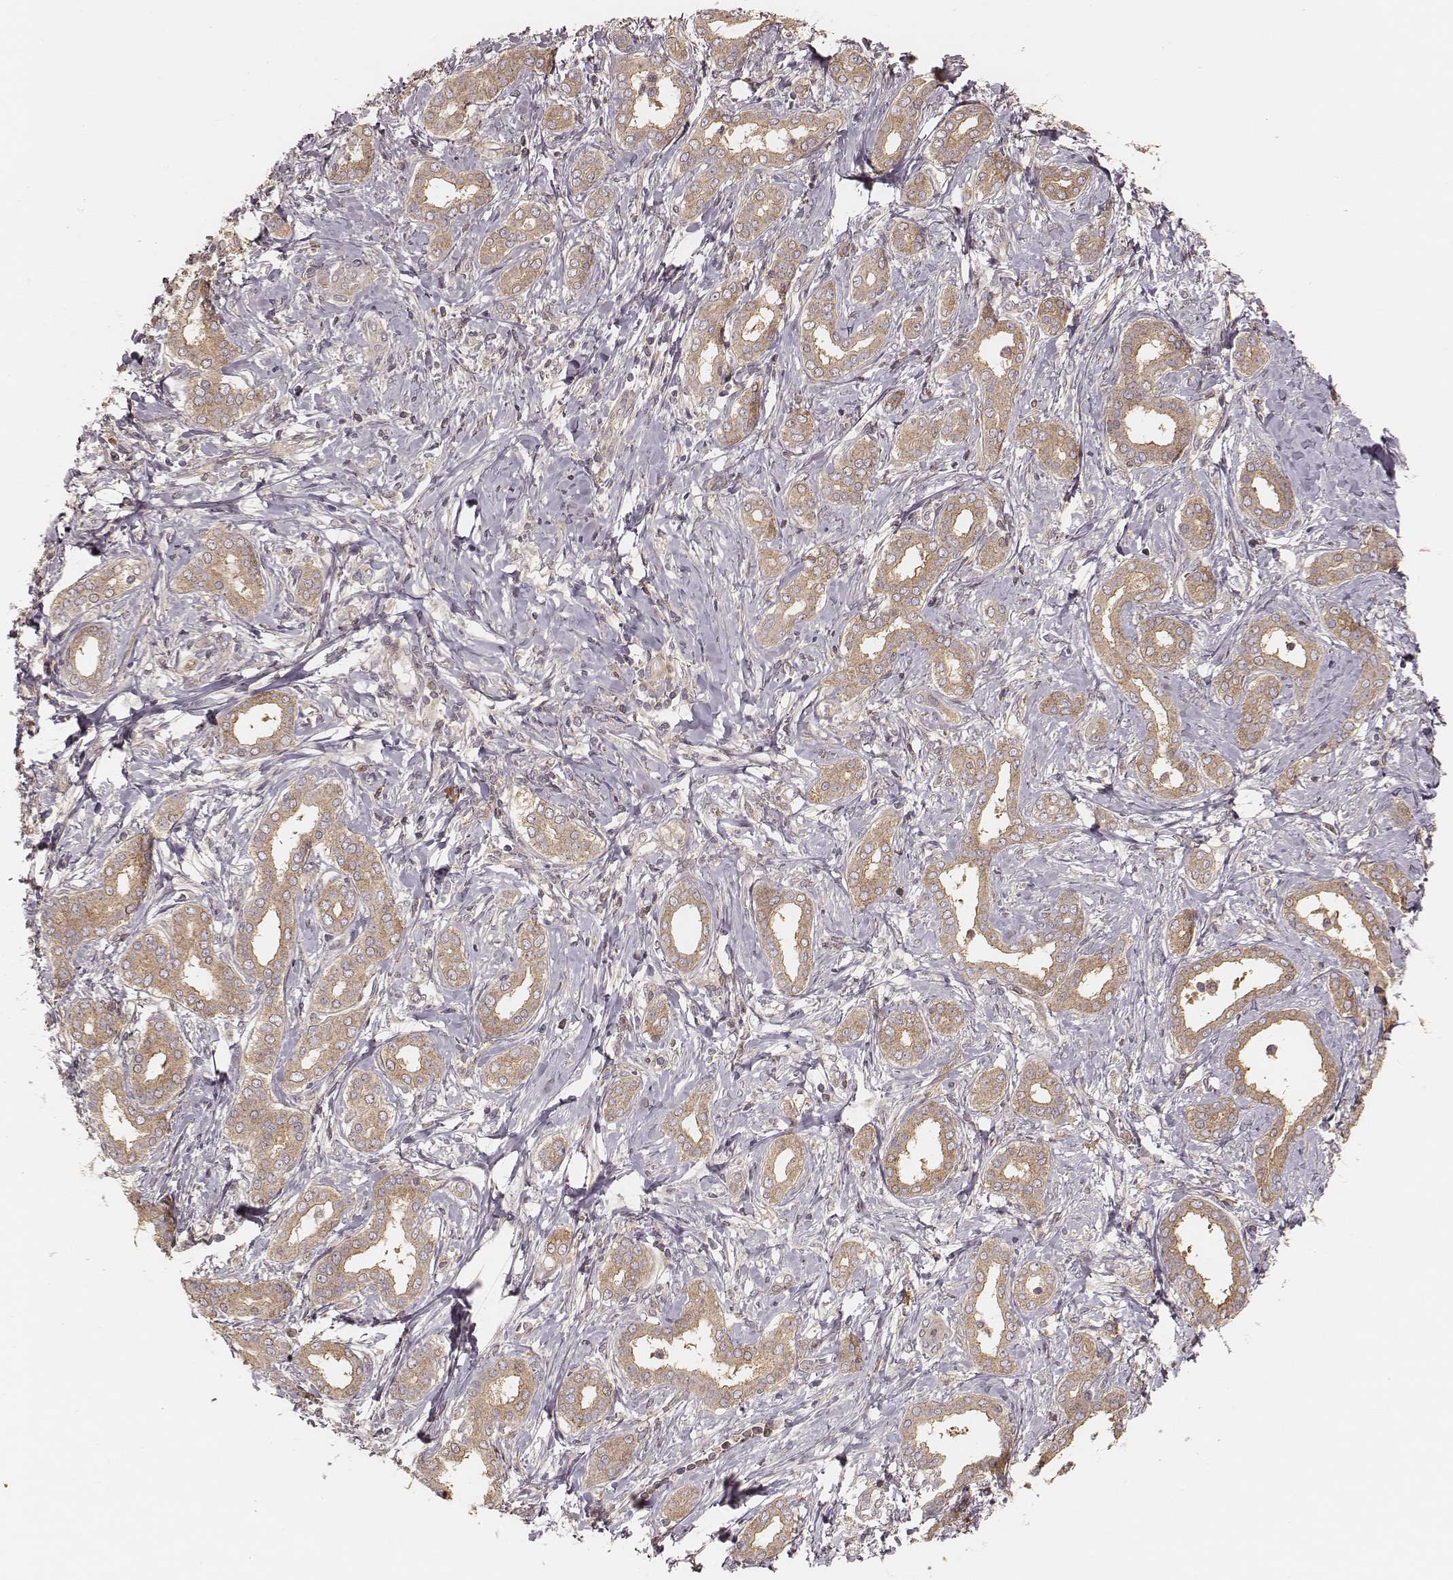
{"staining": {"intensity": "weak", "quantity": ">75%", "location": "cytoplasmic/membranous"}, "tissue": "liver cancer", "cell_type": "Tumor cells", "image_type": "cancer", "snomed": [{"axis": "morphology", "description": "Cholangiocarcinoma"}, {"axis": "topography", "description": "Liver"}], "caption": "The photomicrograph demonstrates staining of liver cancer (cholangiocarcinoma), revealing weak cytoplasmic/membranous protein expression (brown color) within tumor cells.", "gene": "CARS1", "patient": {"sex": "female", "age": 47}}